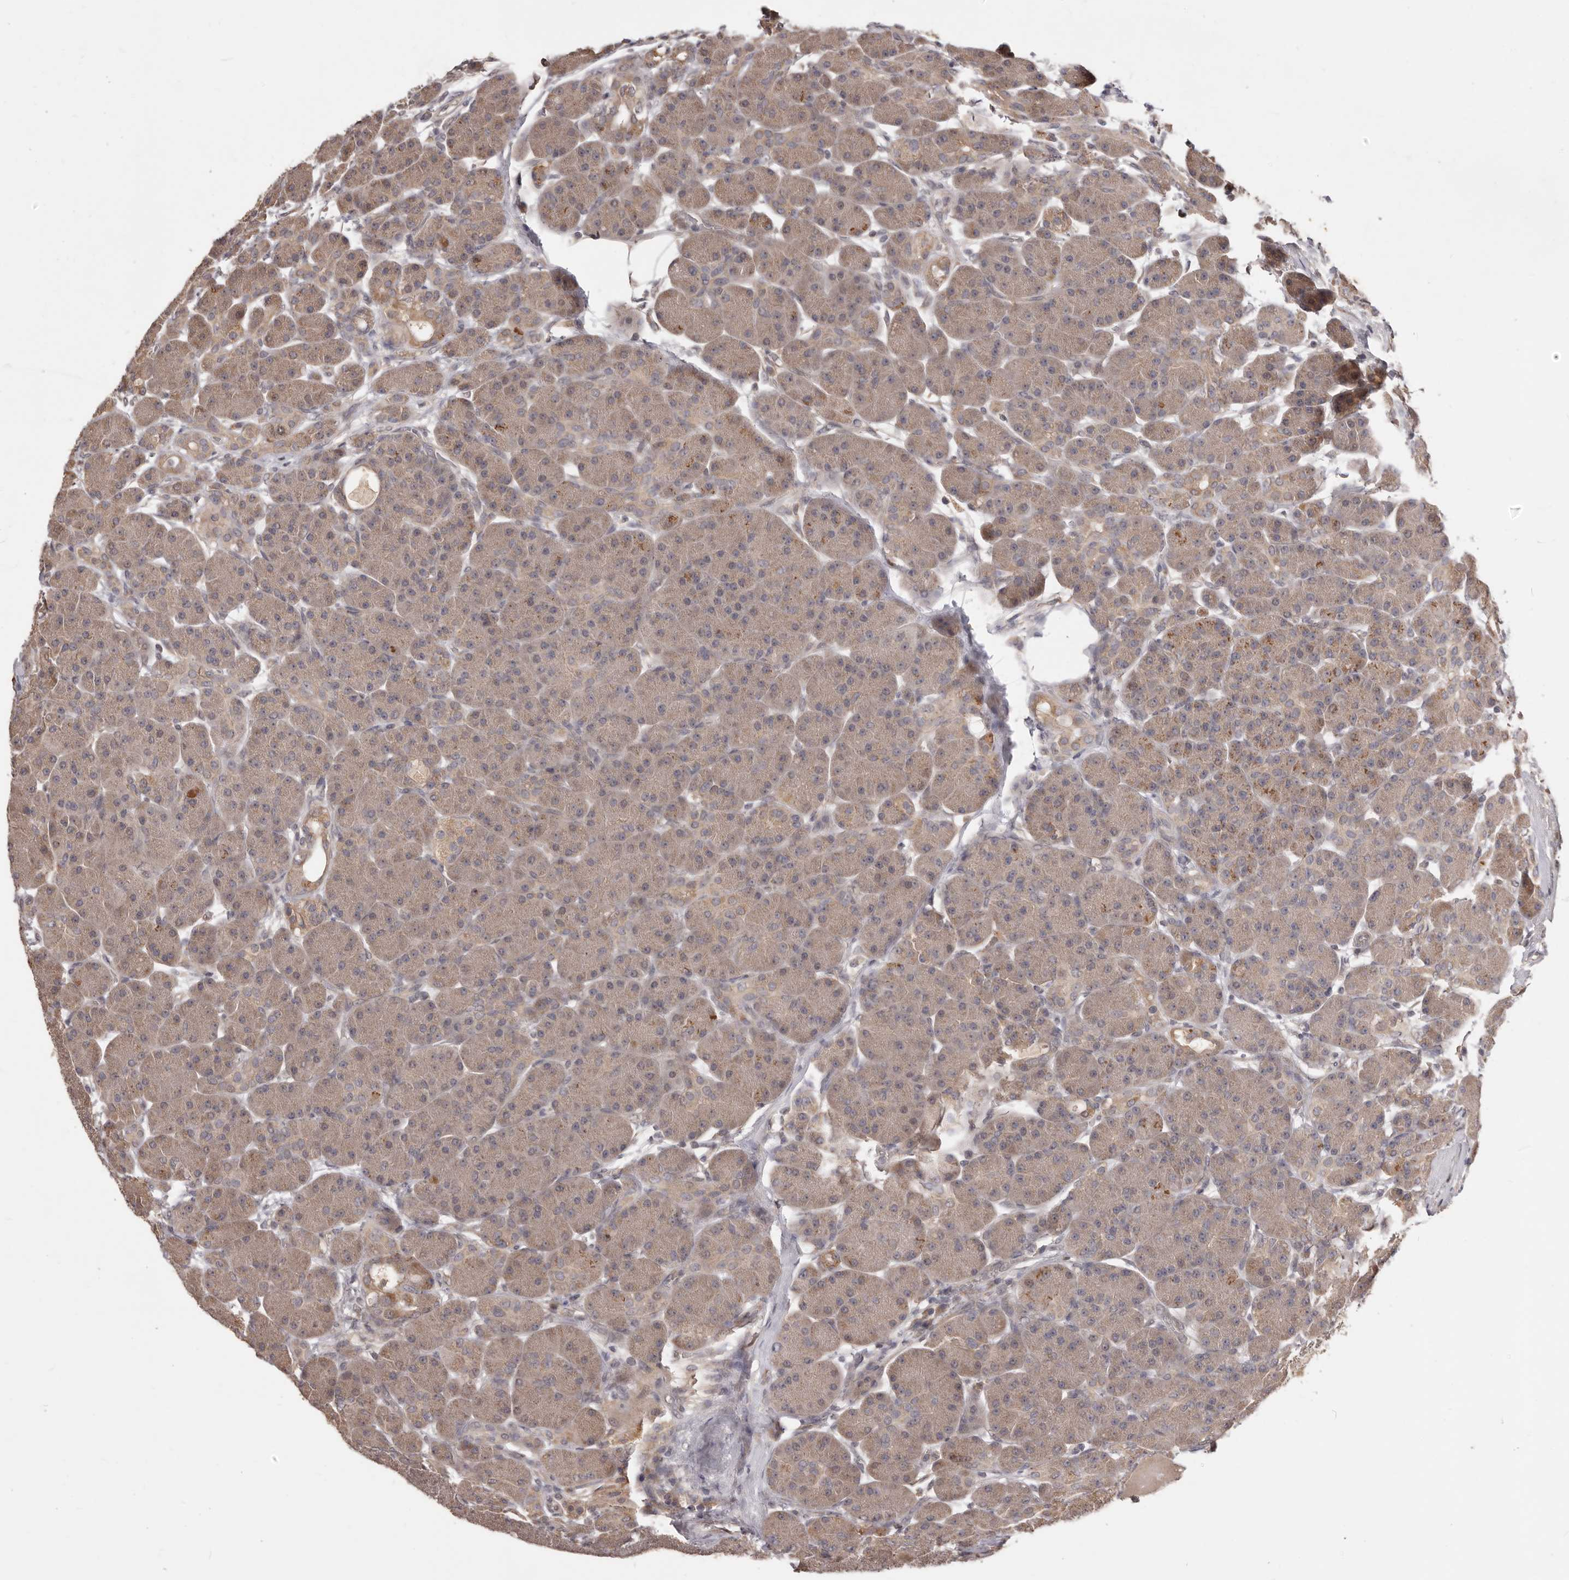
{"staining": {"intensity": "moderate", "quantity": ">75%", "location": "cytoplasmic/membranous"}, "tissue": "pancreas", "cell_type": "Exocrine glandular cells", "image_type": "normal", "snomed": [{"axis": "morphology", "description": "Normal tissue, NOS"}, {"axis": "topography", "description": "Pancreas"}], "caption": "This photomicrograph shows immunohistochemistry staining of normal pancreas, with medium moderate cytoplasmic/membranous expression in about >75% of exocrine glandular cells.", "gene": "MTO1", "patient": {"sex": "male", "age": 63}}